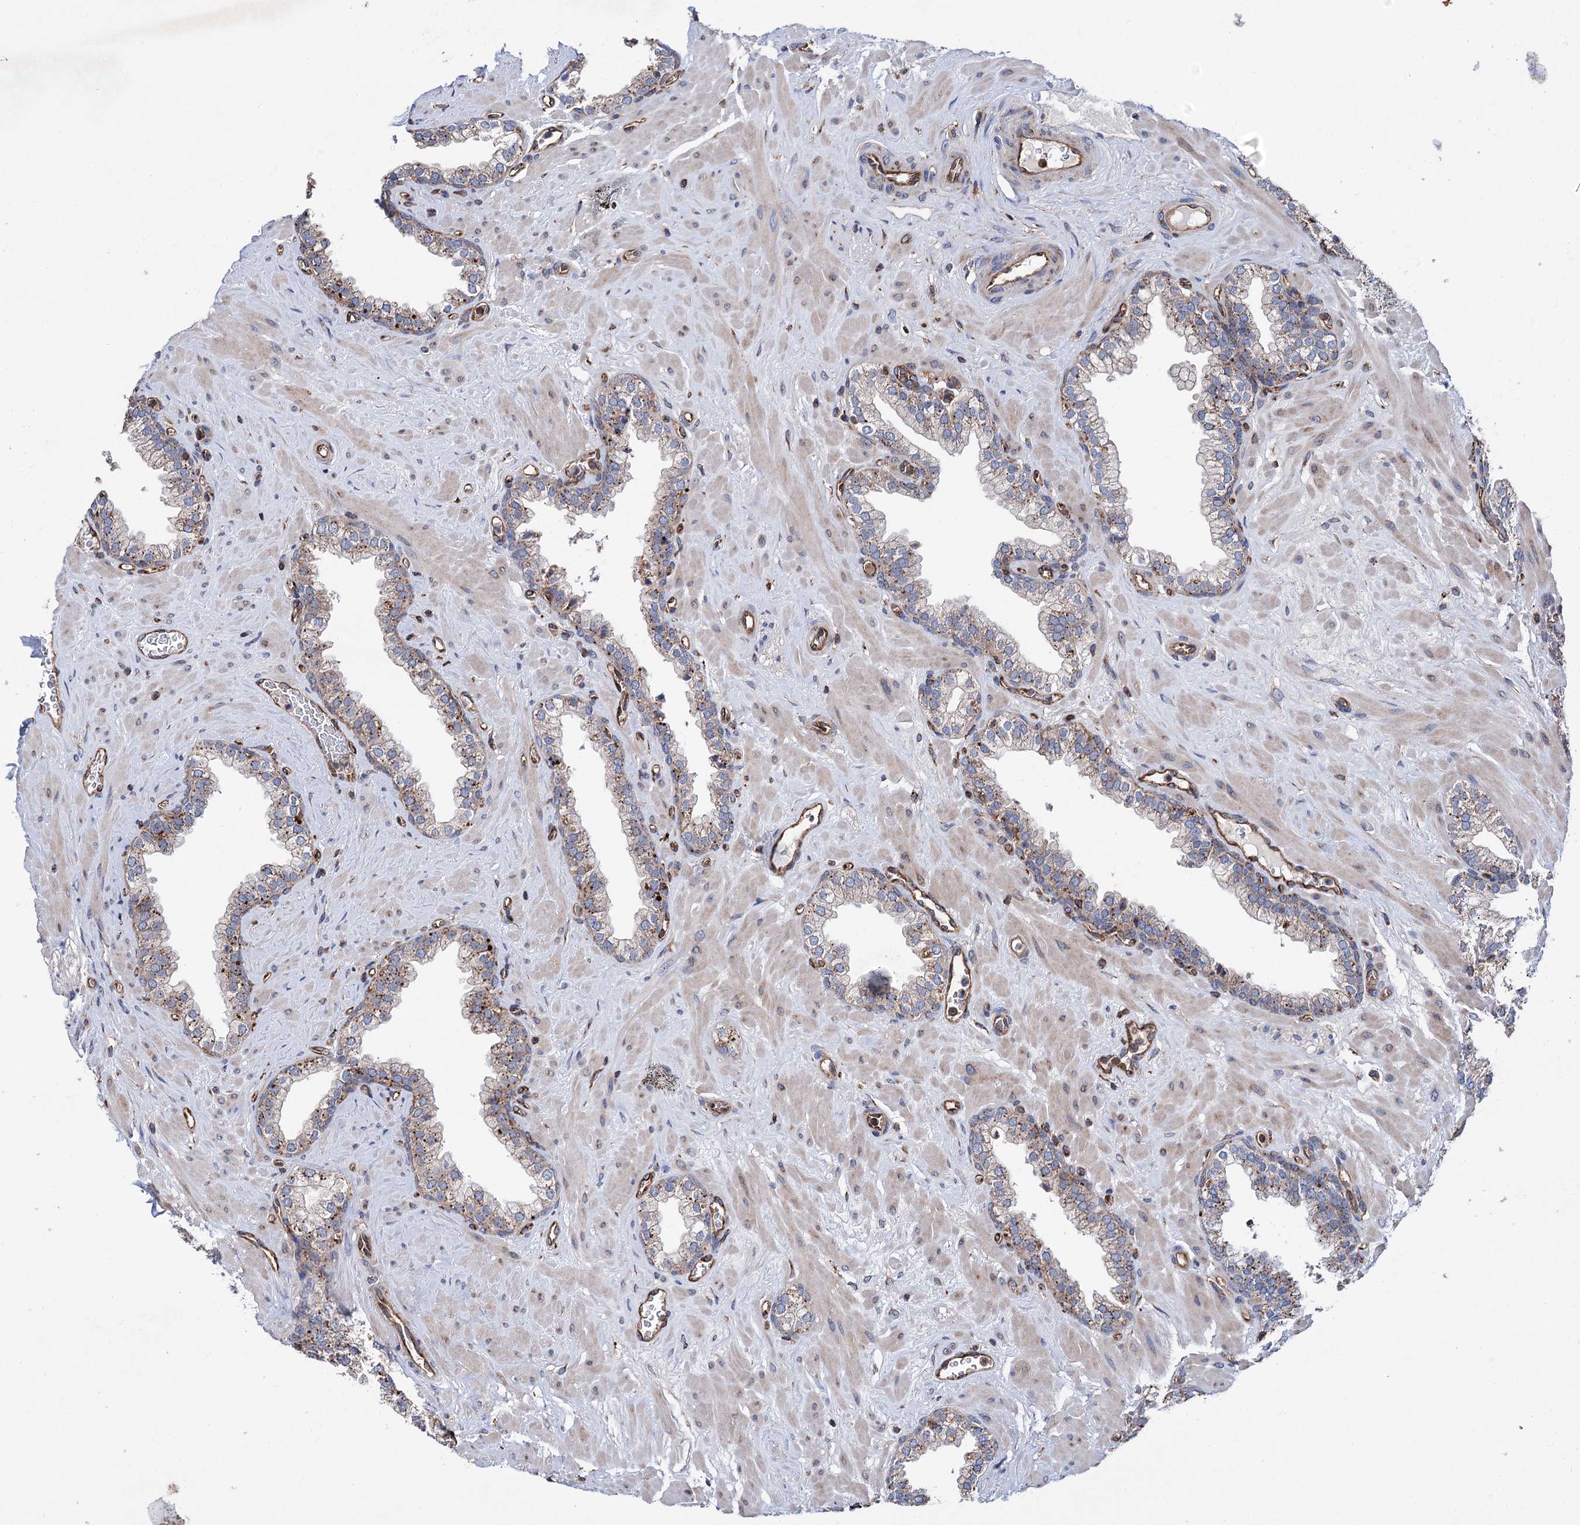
{"staining": {"intensity": "moderate", "quantity": ">75%", "location": "cytoplasmic/membranous"}, "tissue": "prostate", "cell_type": "Glandular cells", "image_type": "normal", "snomed": [{"axis": "morphology", "description": "Normal tissue, NOS"}, {"axis": "morphology", "description": "Urothelial carcinoma, Low grade"}, {"axis": "topography", "description": "Urinary bladder"}, {"axis": "topography", "description": "Prostate"}], "caption": "A medium amount of moderate cytoplasmic/membranous positivity is appreciated in approximately >75% of glandular cells in unremarkable prostate.", "gene": "SCPEP1", "patient": {"sex": "male", "age": 60}}